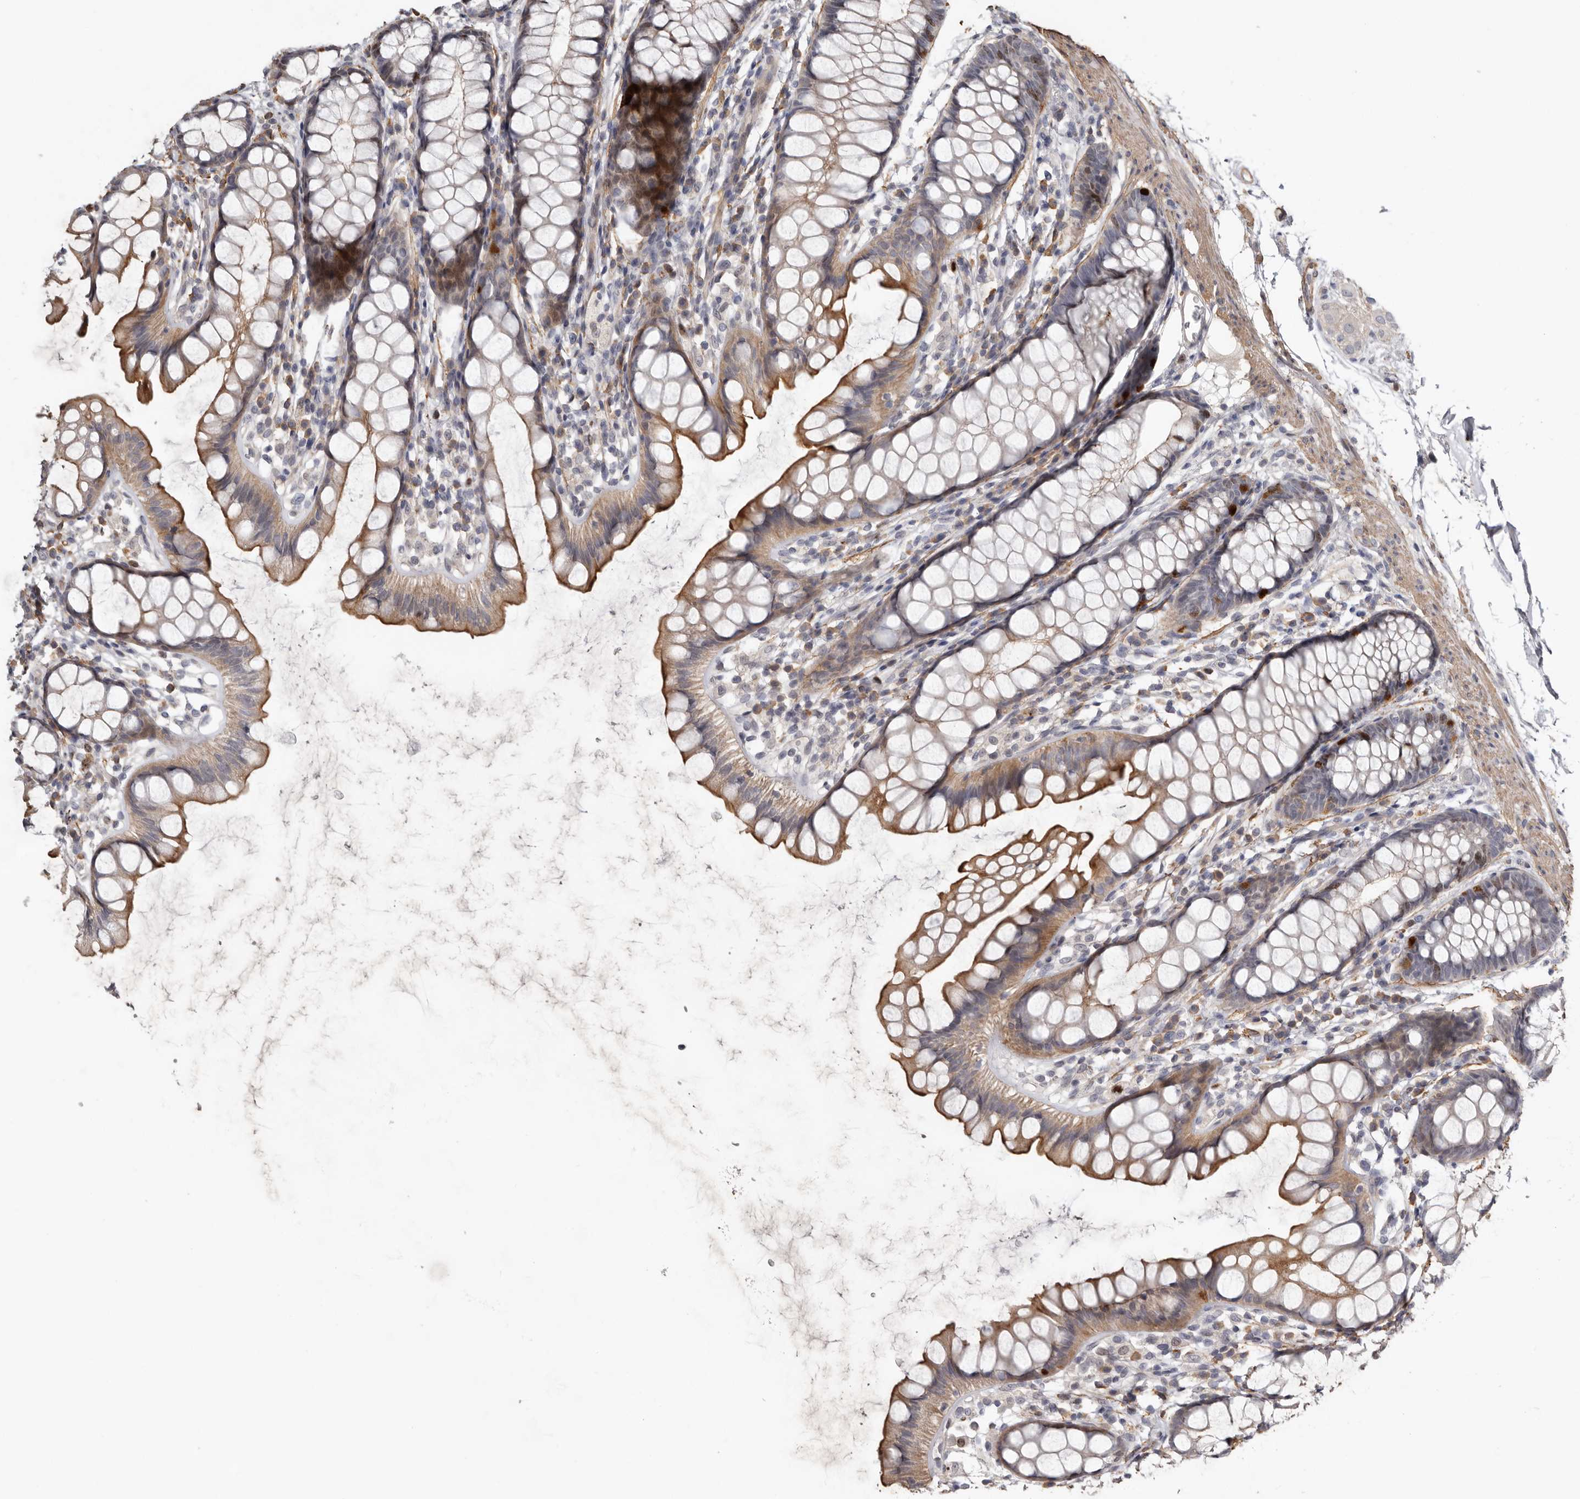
{"staining": {"intensity": "moderate", "quantity": ">75%", "location": "cytoplasmic/membranous"}, "tissue": "rectum", "cell_type": "Glandular cells", "image_type": "normal", "snomed": [{"axis": "morphology", "description": "Normal tissue, NOS"}, {"axis": "topography", "description": "Rectum"}], "caption": "About >75% of glandular cells in normal human rectum exhibit moderate cytoplasmic/membranous protein expression as visualized by brown immunohistochemical staining.", "gene": "CDCA8", "patient": {"sex": "female", "age": 65}}